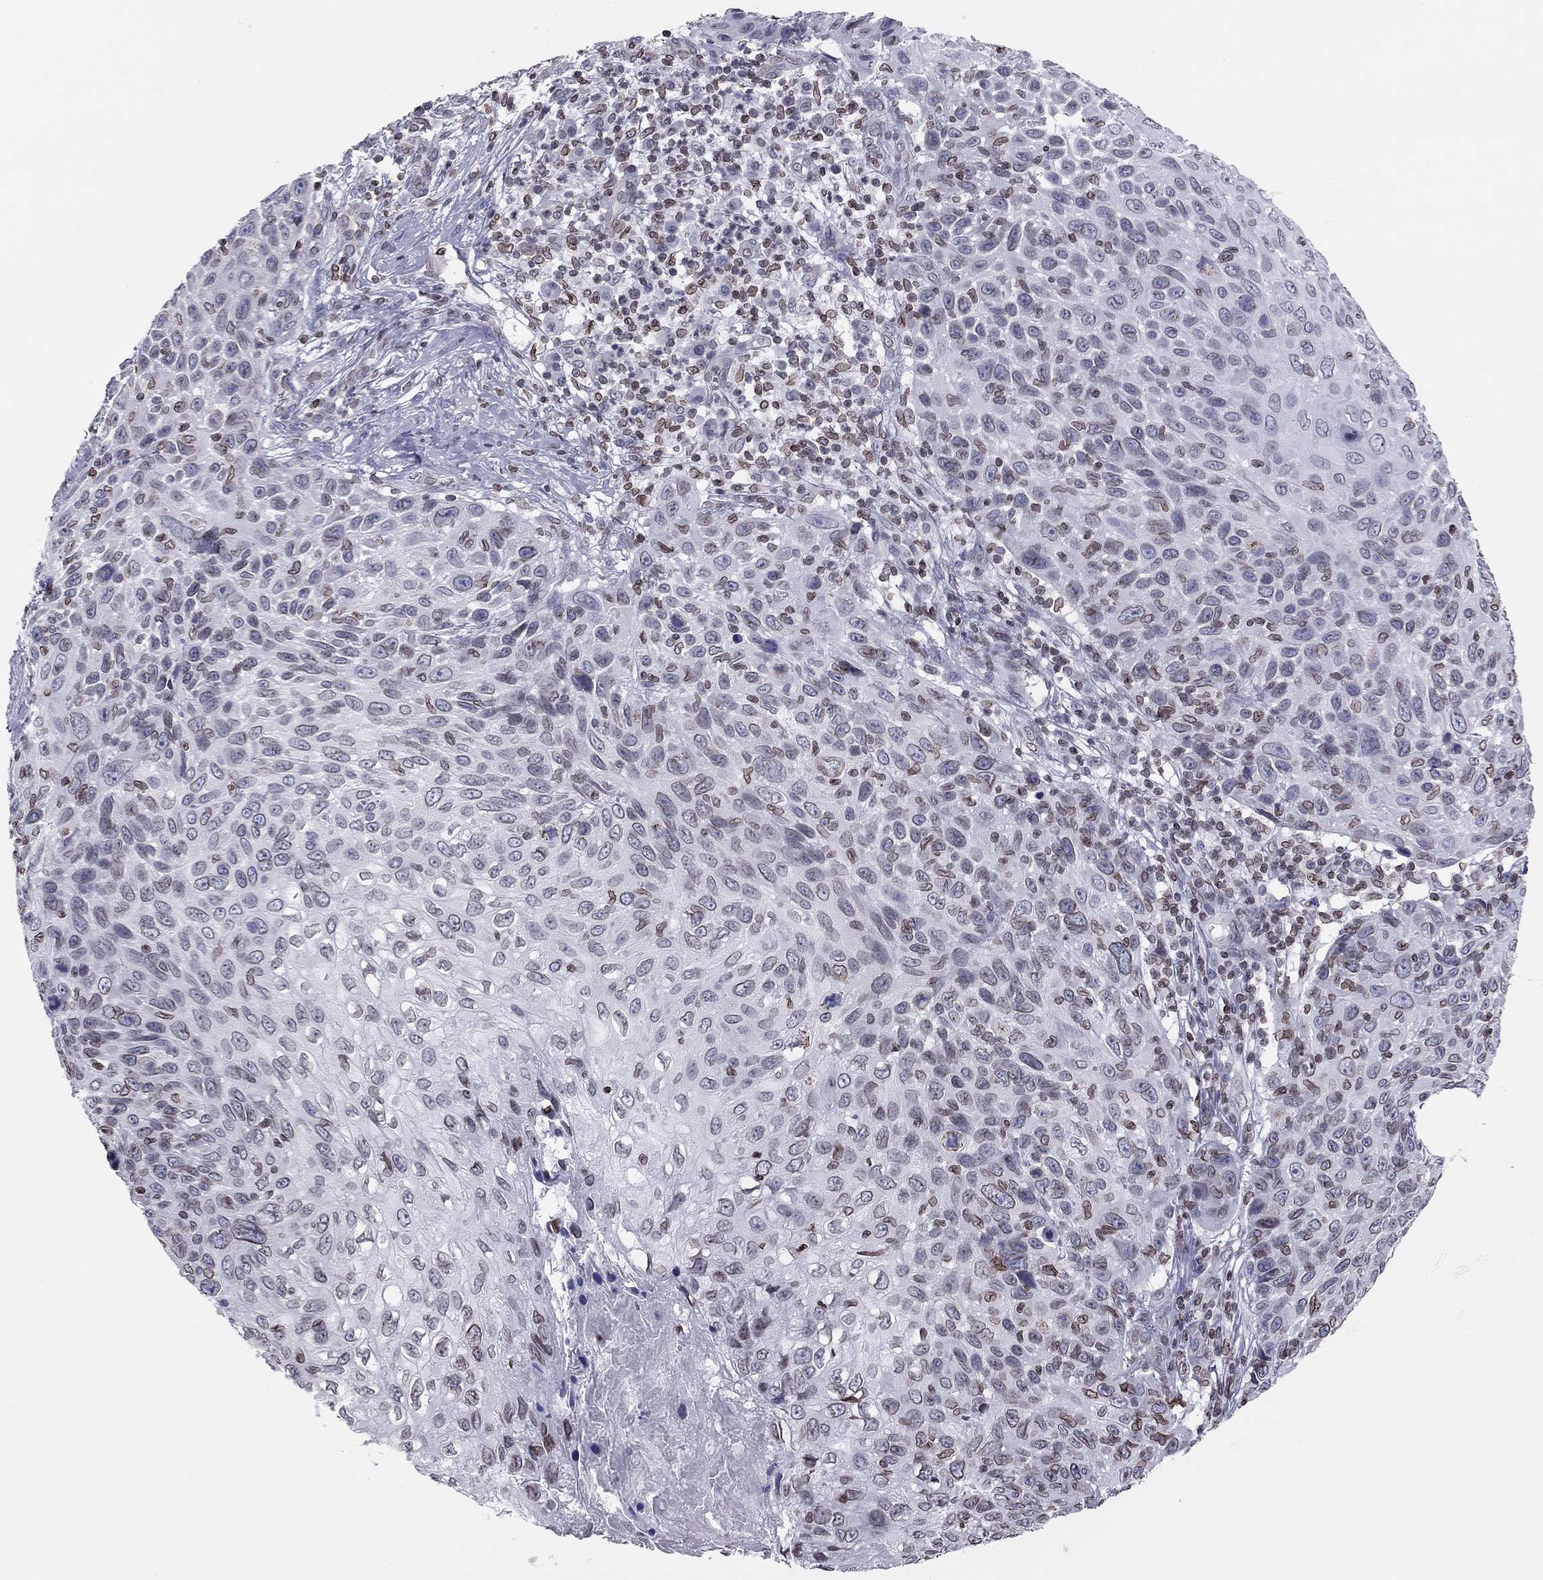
{"staining": {"intensity": "weak", "quantity": "<25%", "location": "cytoplasmic/membranous,nuclear"}, "tissue": "skin cancer", "cell_type": "Tumor cells", "image_type": "cancer", "snomed": [{"axis": "morphology", "description": "Squamous cell carcinoma, NOS"}, {"axis": "topography", "description": "Skin"}], "caption": "Tumor cells are negative for brown protein staining in skin cancer (squamous cell carcinoma).", "gene": "ESPL1", "patient": {"sex": "male", "age": 92}}